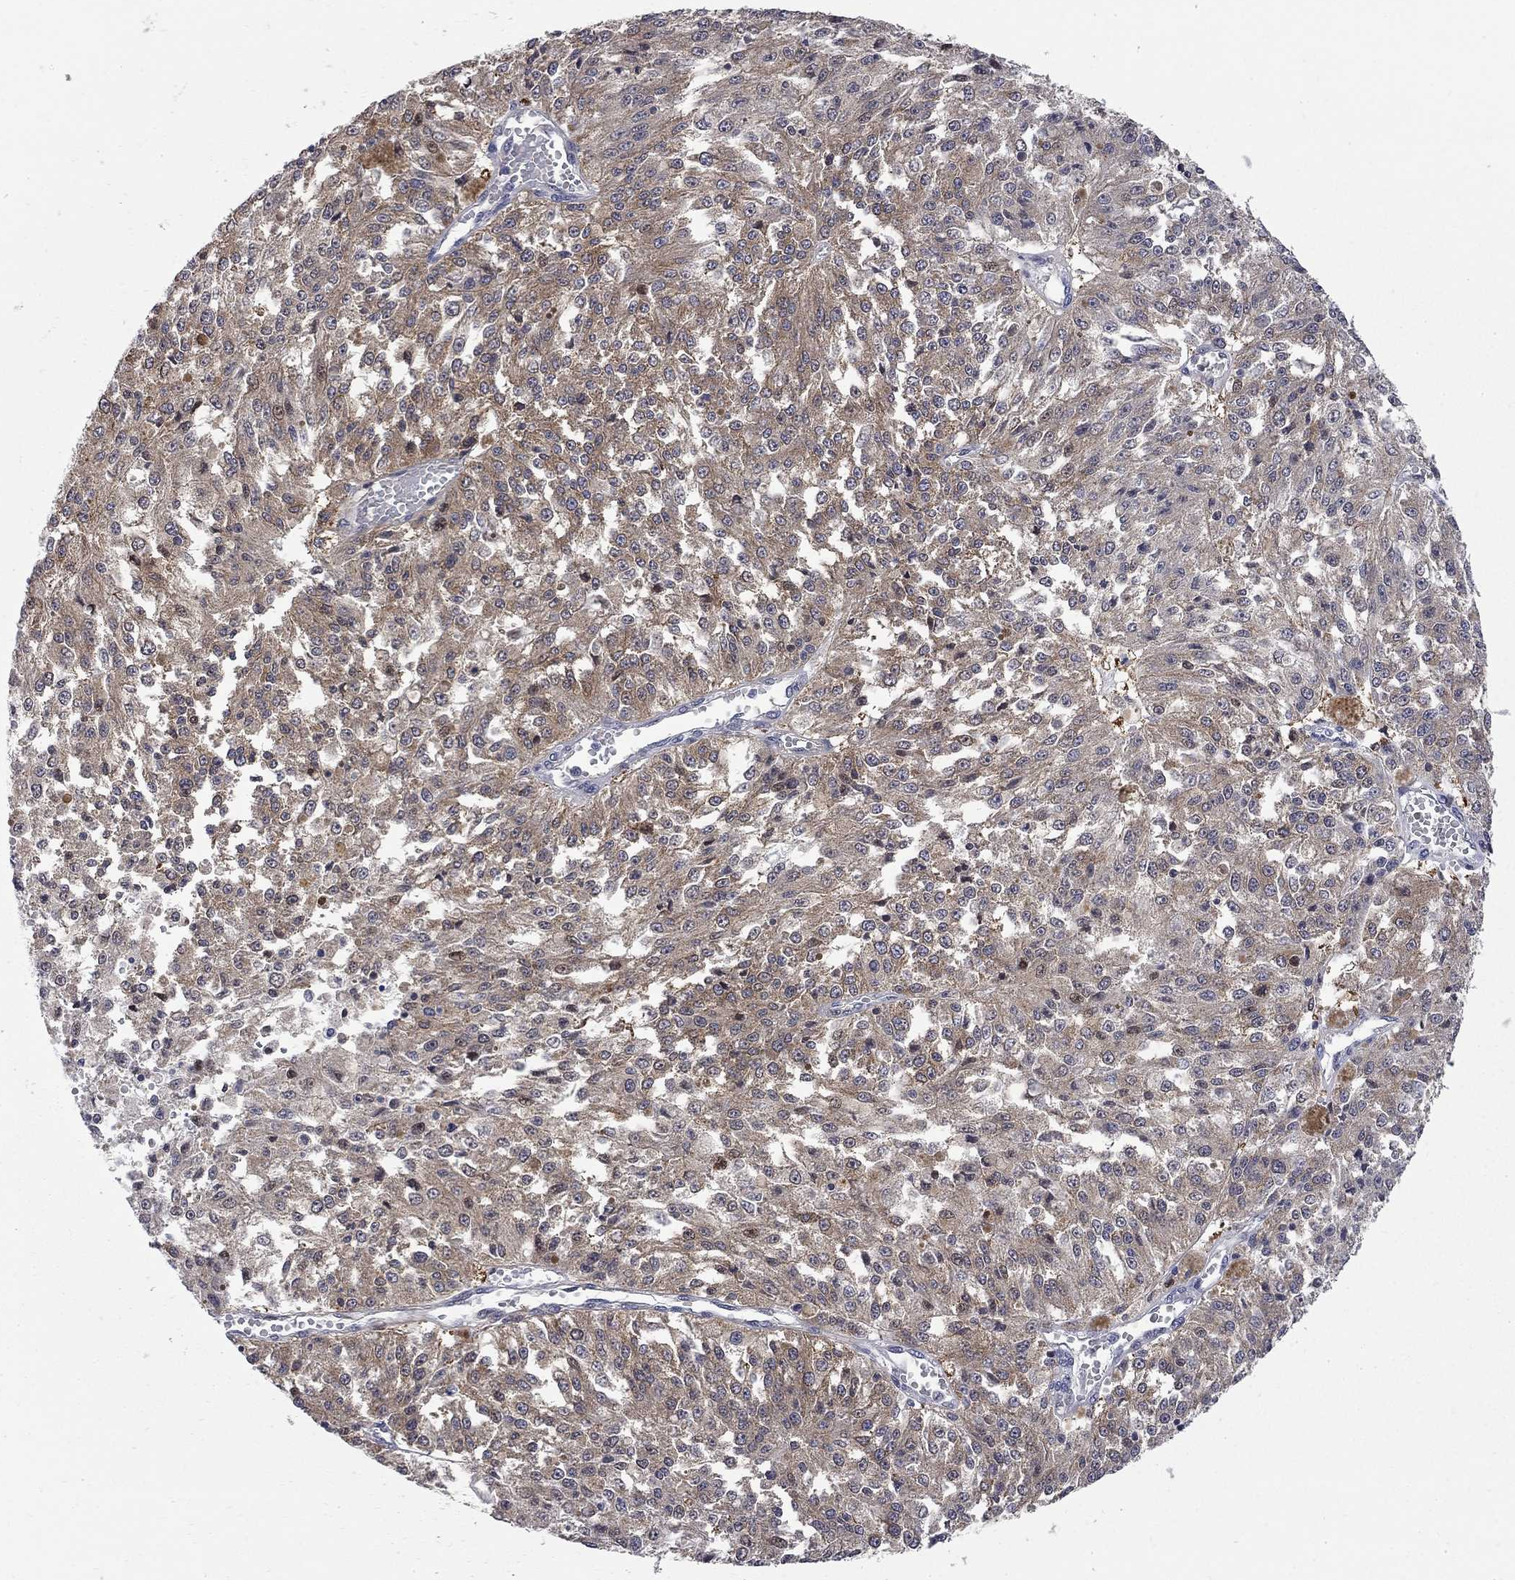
{"staining": {"intensity": "moderate", "quantity": "25%-75%", "location": "cytoplasmic/membranous"}, "tissue": "melanoma", "cell_type": "Tumor cells", "image_type": "cancer", "snomed": [{"axis": "morphology", "description": "Malignant melanoma, Metastatic site"}, {"axis": "topography", "description": "Lymph node"}], "caption": "A high-resolution histopathology image shows immunohistochemistry staining of malignant melanoma (metastatic site), which shows moderate cytoplasmic/membranous positivity in approximately 25%-75% of tumor cells.", "gene": "GALNT8", "patient": {"sex": "female", "age": 64}}